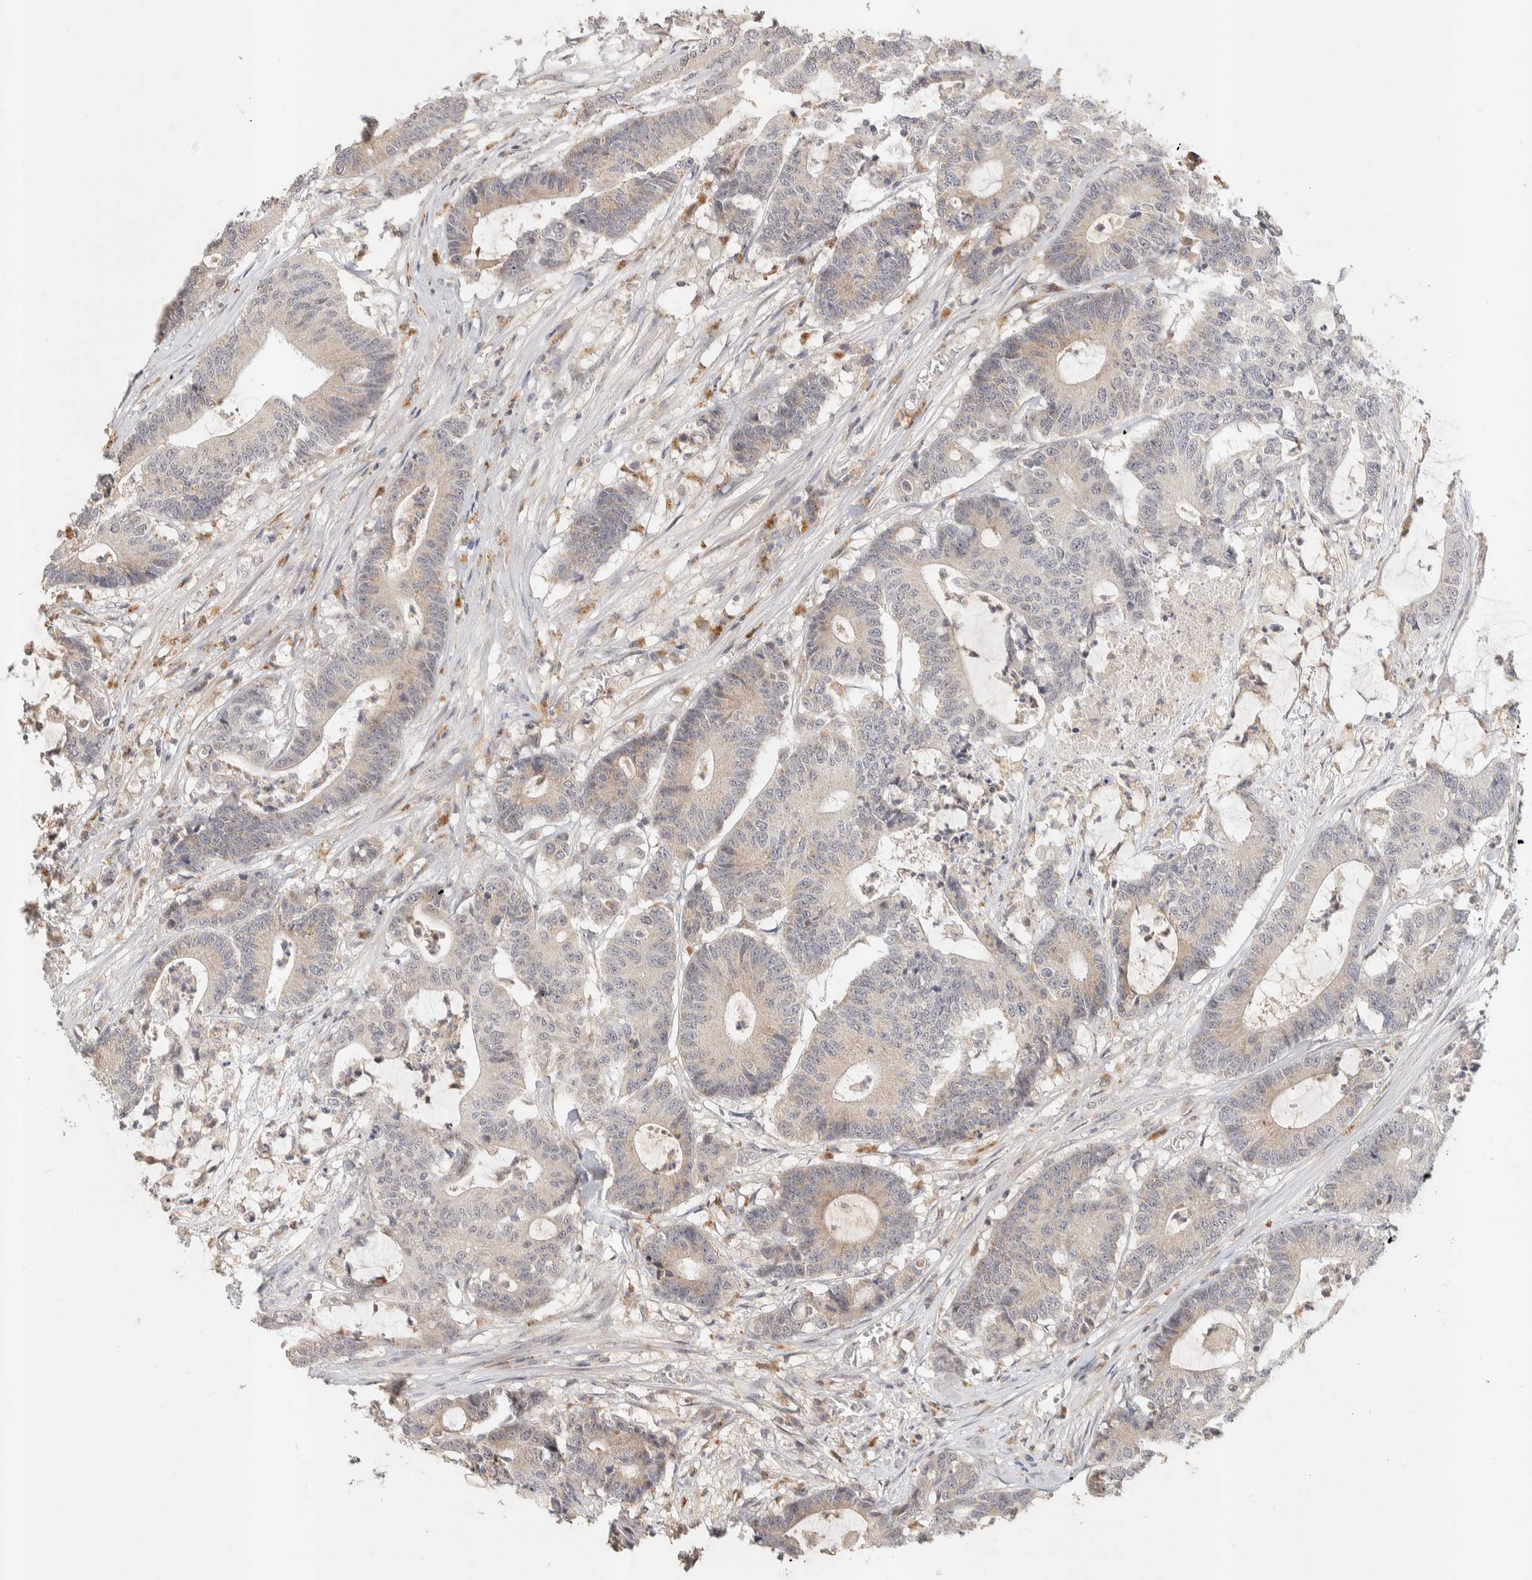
{"staining": {"intensity": "negative", "quantity": "none", "location": "none"}, "tissue": "colorectal cancer", "cell_type": "Tumor cells", "image_type": "cancer", "snomed": [{"axis": "morphology", "description": "Adenocarcinoma, NOS"}, {"axis": "topography", "description": "Colon"}], "caption": "Immunohistochemical staining of human adenocarcinoma (colorectal) exhibits no significant expression in tumor cells.", "gene": "ITPA", "patient": {"sex": "female", "age": 84}}